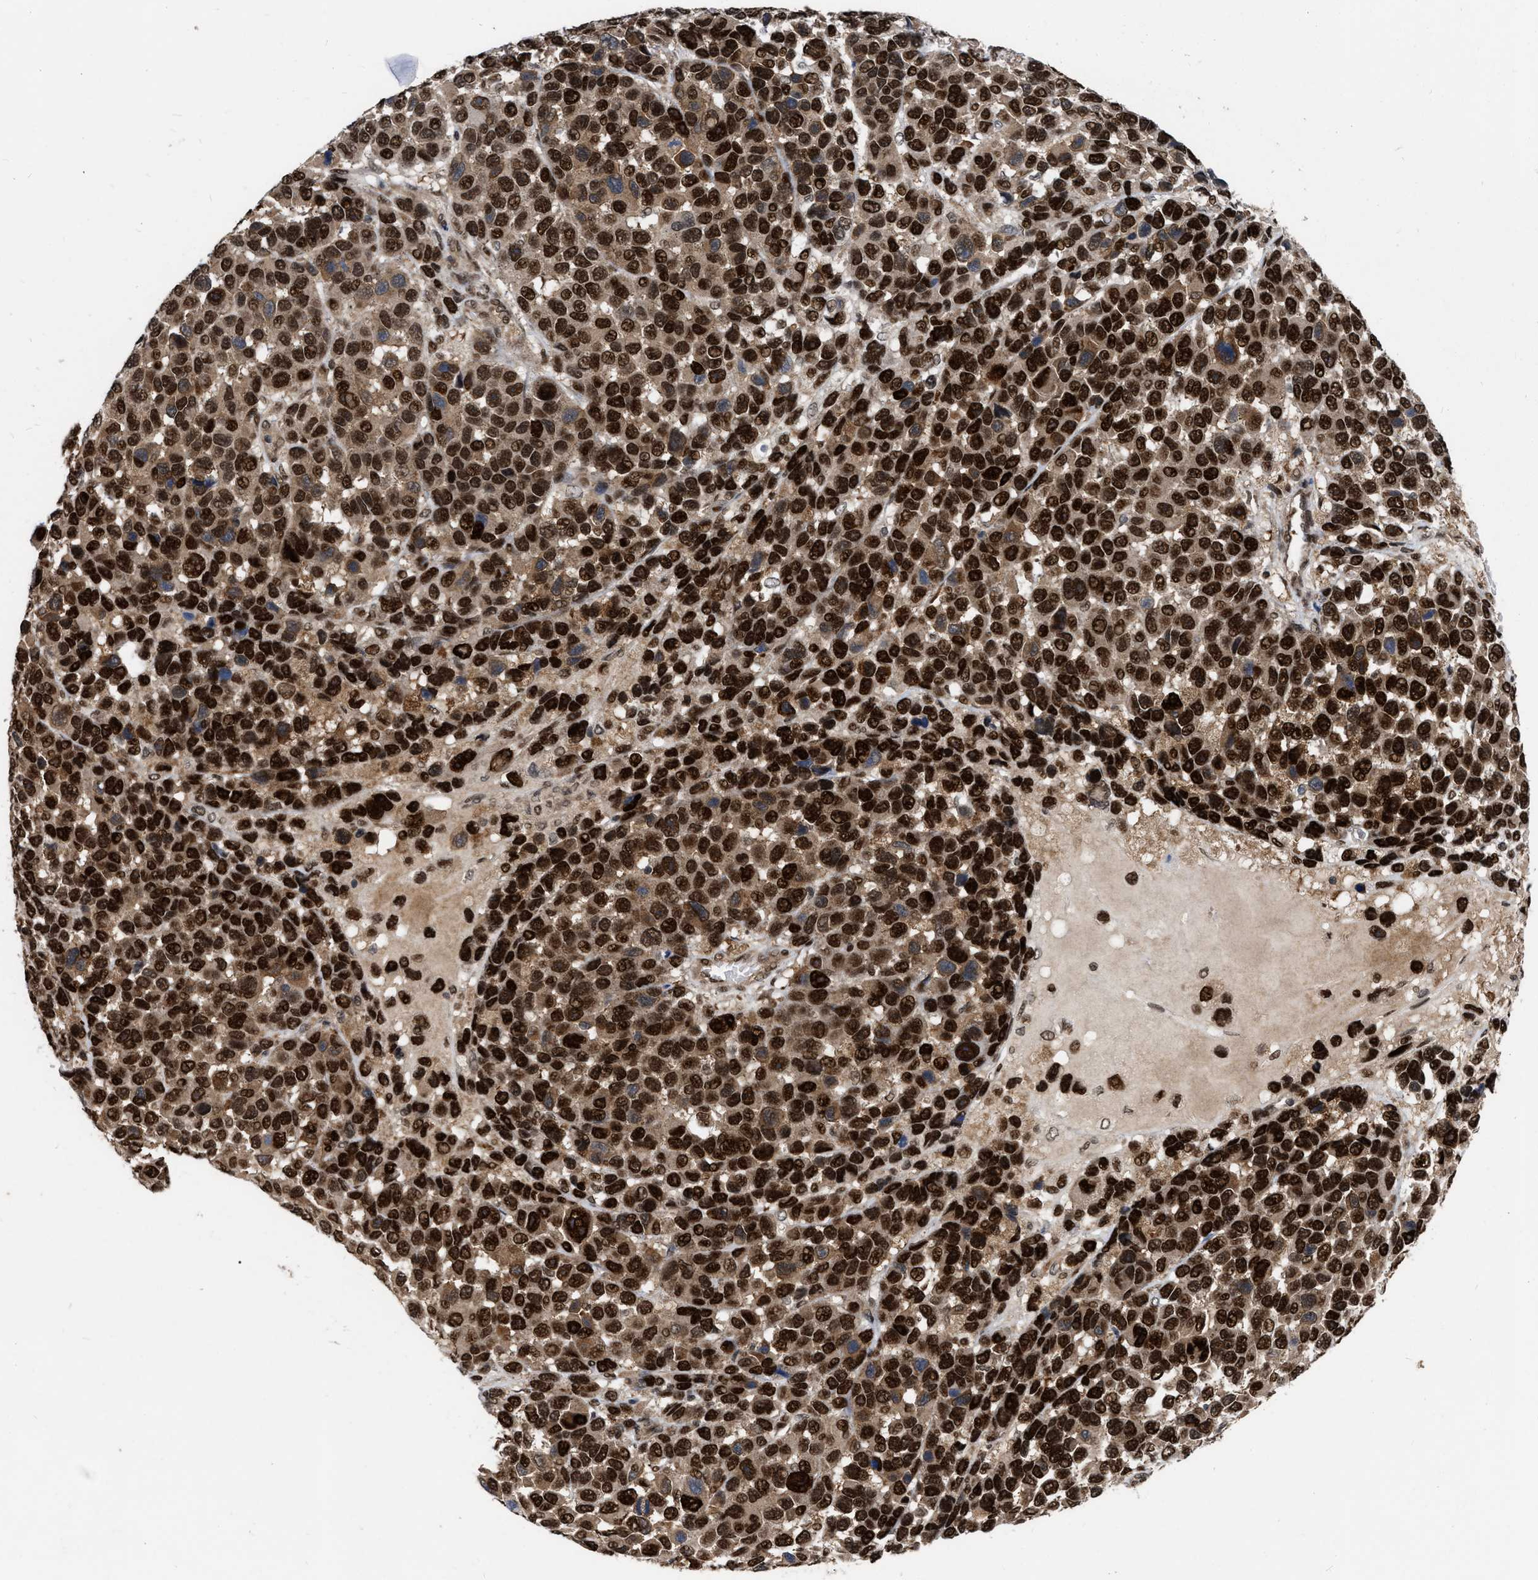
{"staining": {"intensity": "strong", "quantity": ">75%", "location": "cytoplasmic/membranous,nuclear"}, "tissue": "melanoma", "cell_type": "Tumor cells", "image_type": "cancer", "snomed": [{"axis": "morphology", "description": "Malignant melanoma, NOS"}, {"axis": "topography", "description": "Skin"}], "caption": "Strong cytoplasmic/membranous and nuclear positivity is seen in about >75% of tumor cells in malignant melanoma. Ihc stains the protein of interest in brown and the nuclei are stained blue.", "gene": "MDM4", "patient": {"sex": "male", "age": 53}}